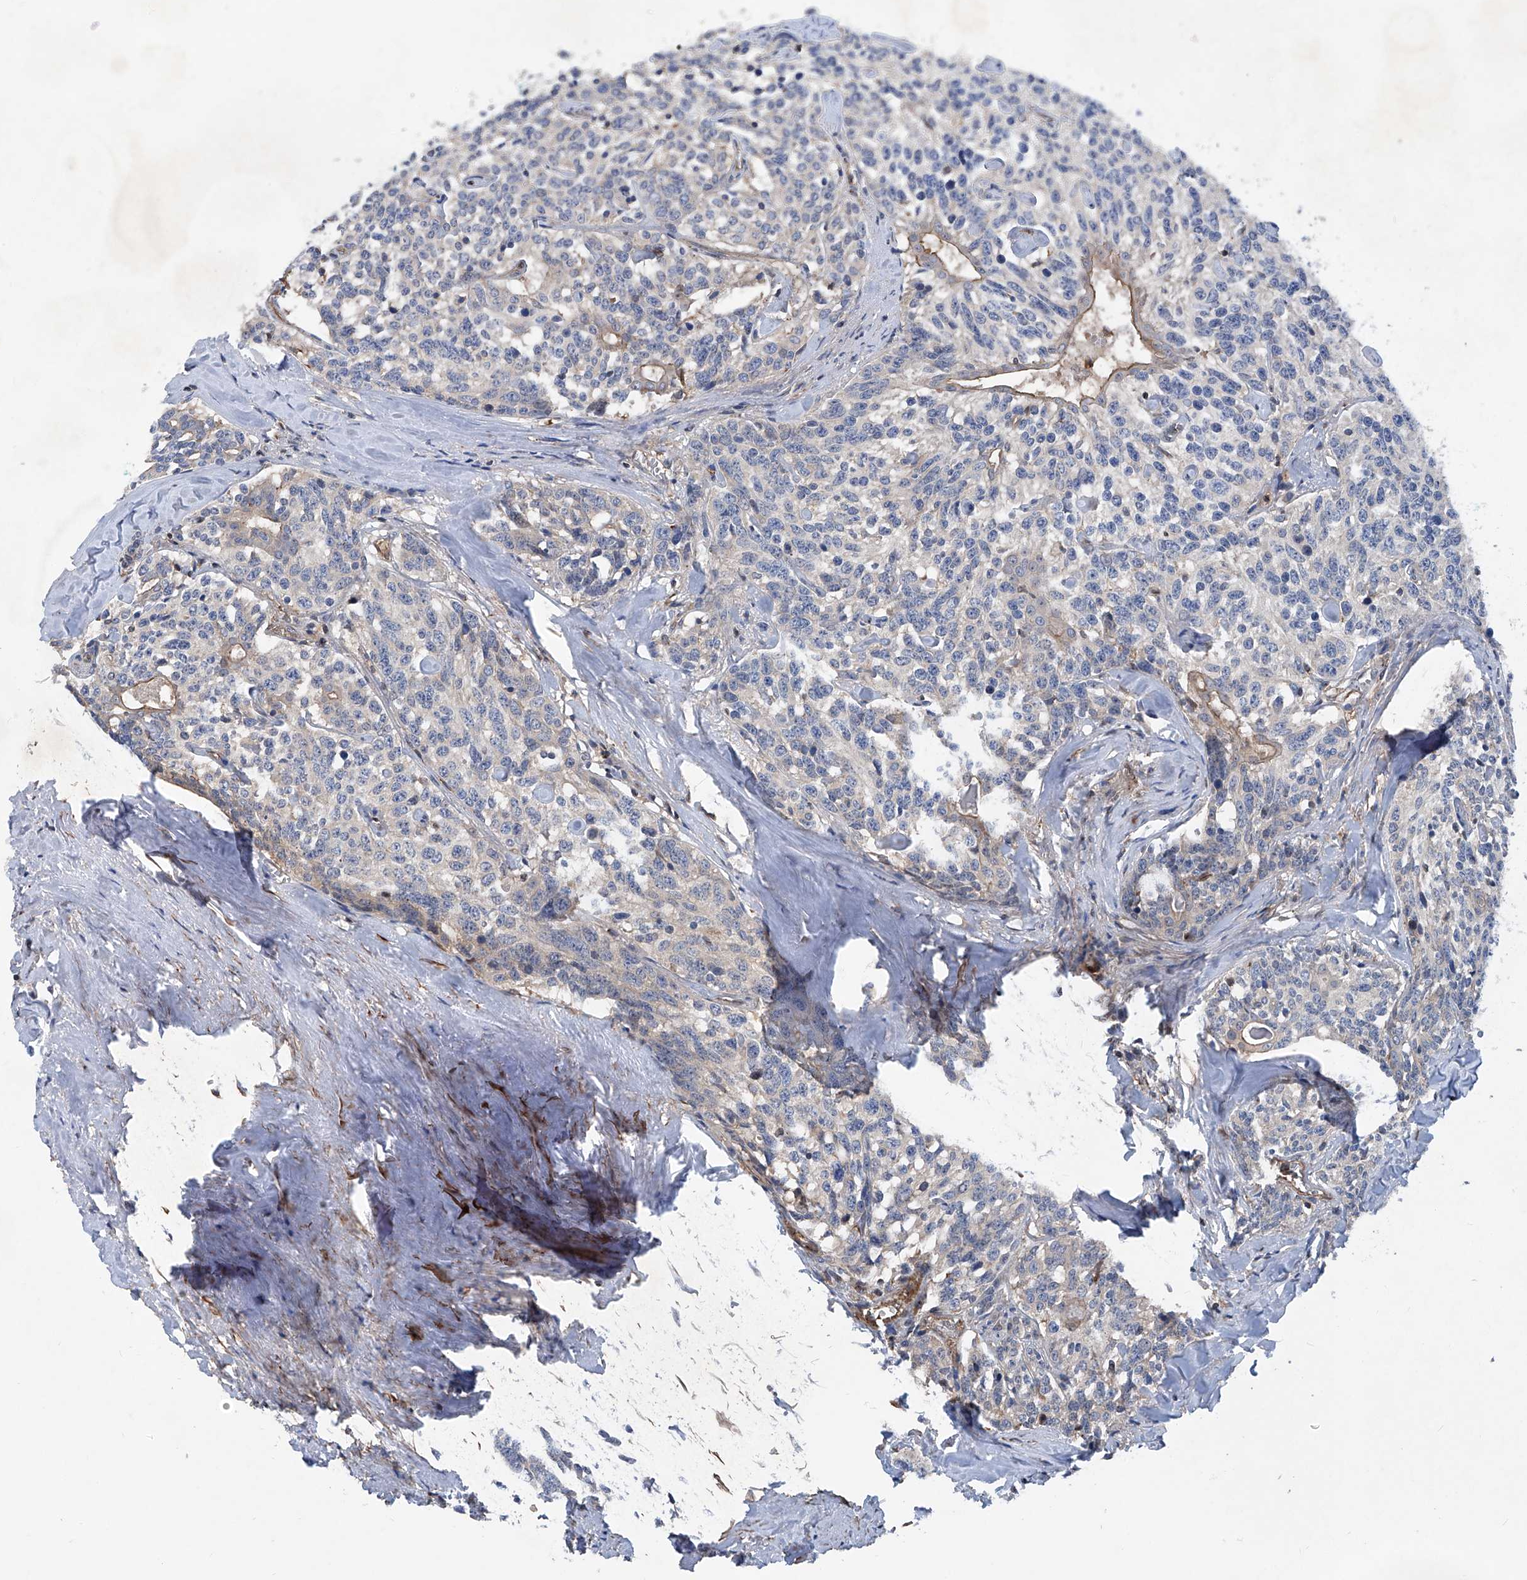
{"staining": {"intensity": "negative", "quantity": "none", "location": "none"}, "tissue": "carcinoid", "cell_type": "Tumor cells", "image_type": "cancer", "snomed": [{"axis": "morphology", "description": "Carcinoid, malignant, NOS"}, {"axis": "topography", "description": "Lung"}], "caption": "IHC of human malignant carcinoid shows no expression in tumor cells.", "gene": "NT5C3A", "patient": {"sex": "female", "age": 46}}